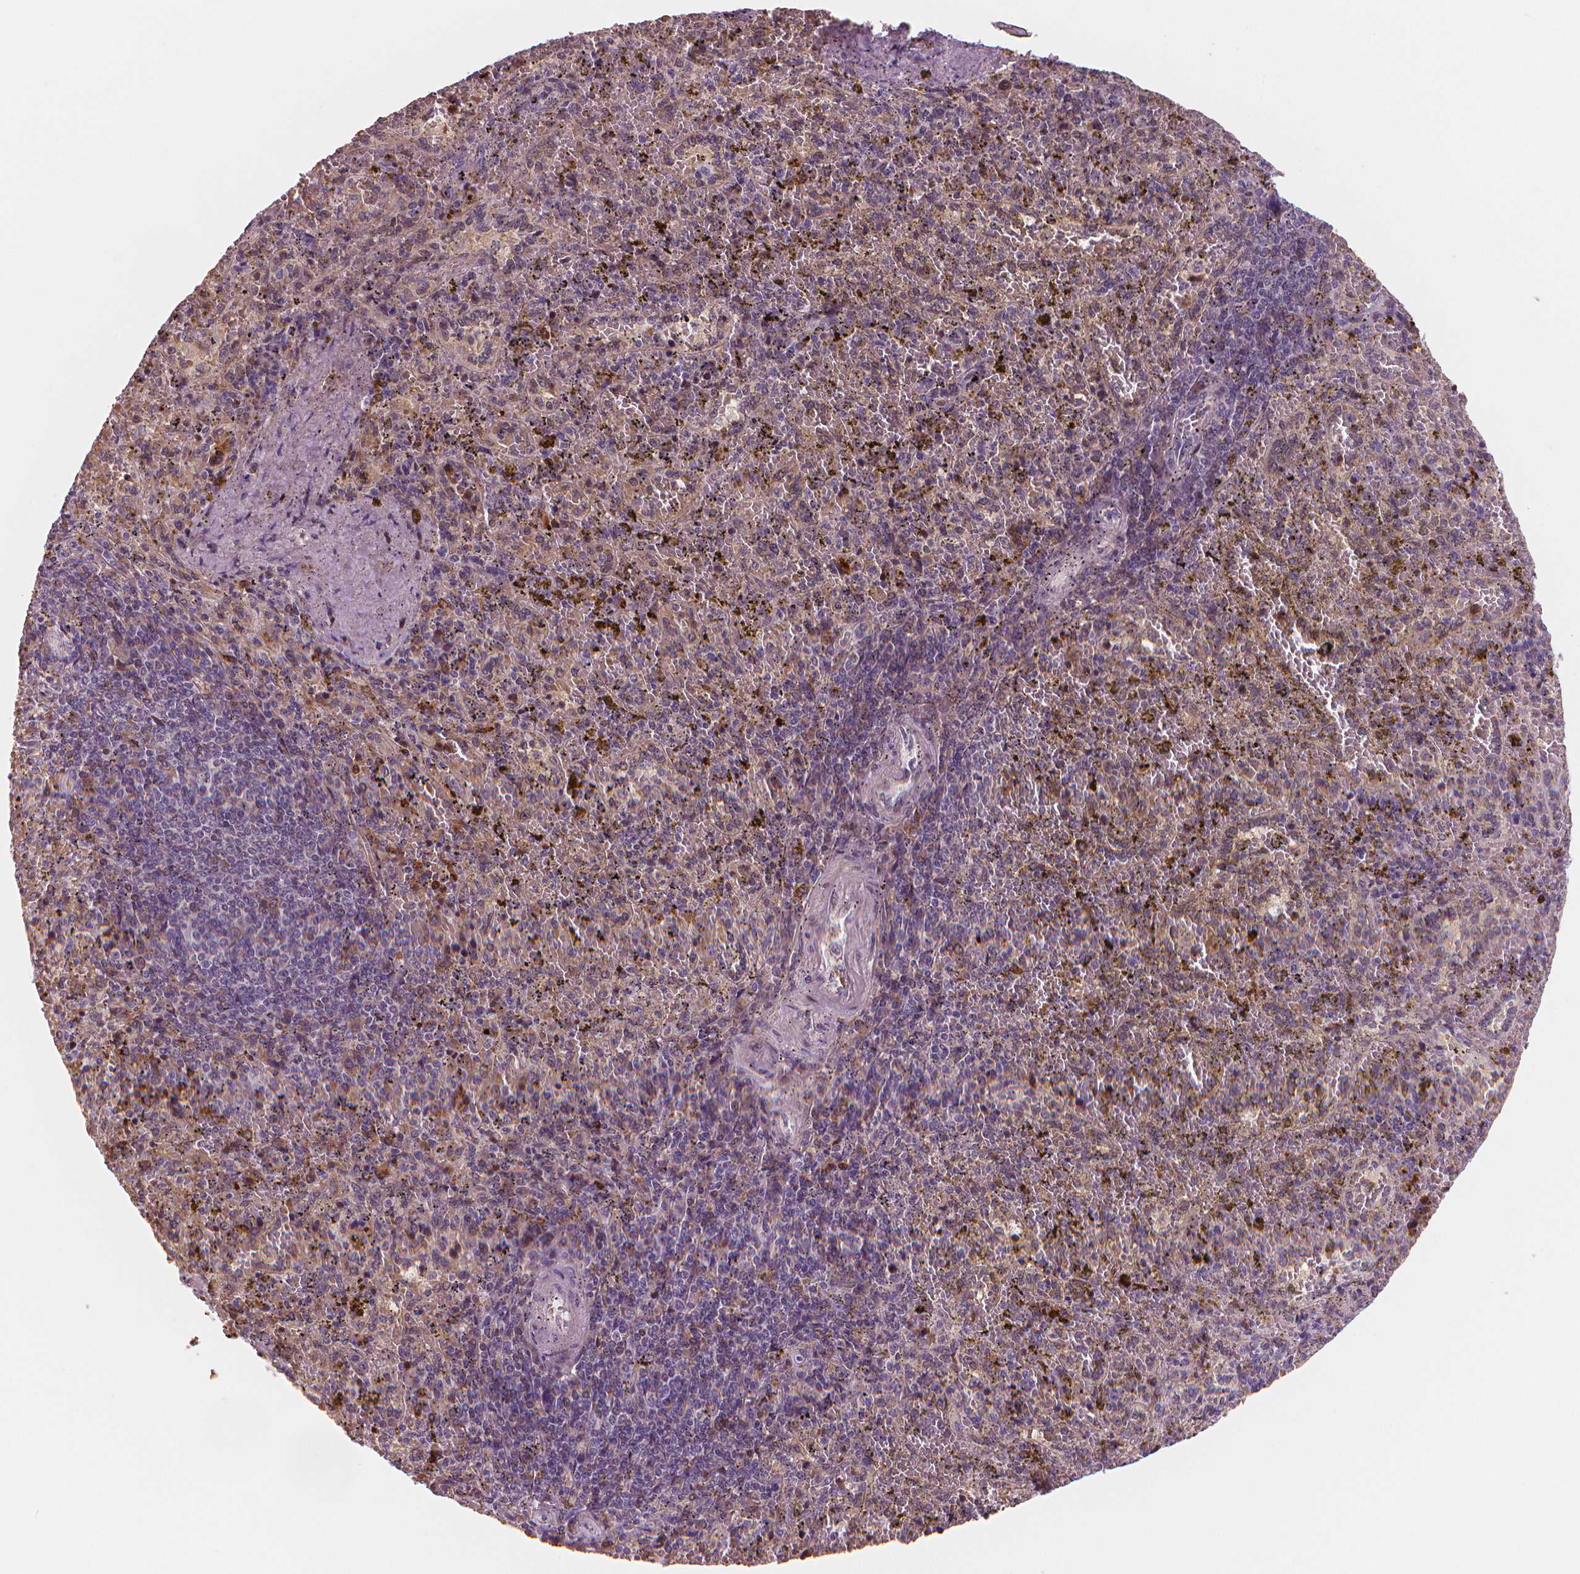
{"staining": {"intensity": "moderate", "quantity": "<25%", "location": "cytoplasmic/membranous"}, "tissue": "spleen", "cell_type": "Cells in red pulp", "image_type": "normal", "snomed": [{"axis": "morphology", "description": "Normal tissue, NOS"}, {"axis": "topography", "description": "Spleen"}], "caption": "A photomicrograph of human spleen stained for a protein shows moderate cytoplasmic/membranous brown staining in cells in red pulp.", "gene": "RNASE7", "patient": {"sex": "female", "age": 50}}